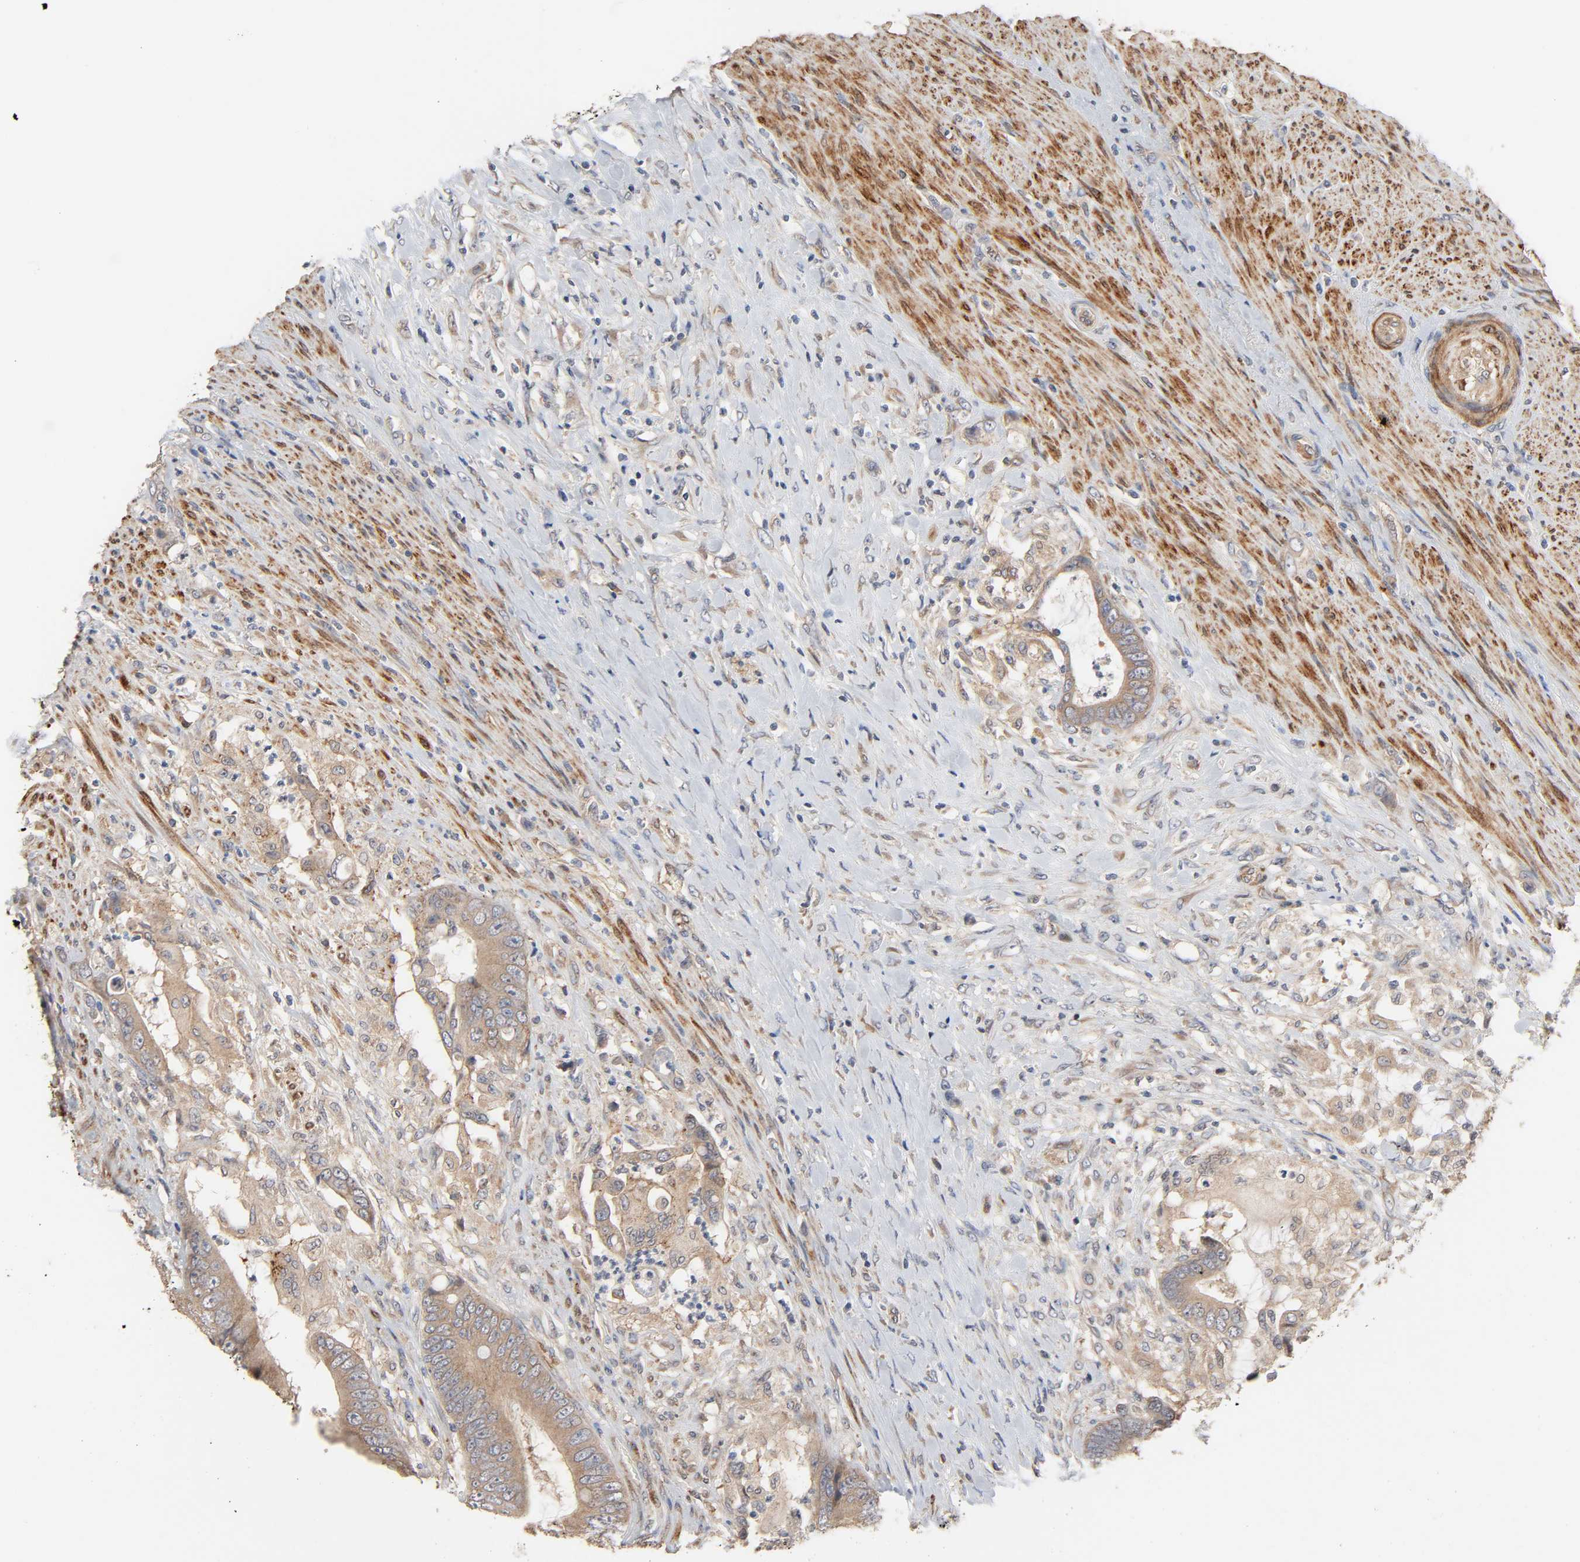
{"staining": {"intensity": "moderate", "quantity": ">75%", "location": "cytoplasmic/membranous"}, "tissue": "colorectal cancer", "cell_type": "Tumor cells", "image_type": "cancer", "snomed": [{"axis": "morphology", "description": "Adenocarcinoma, NOS"}, {"axis": "topography", "description": "Rectum"}], "caption": "IHC staining of adenocarcinoma (colorectal), which displays medium levels of moderate cytoplasmic/membranous staining in approximately >75% of tumor cells indicating moderate cytoplasmic/membranous protein expression. The staining was performed using DAB (3,3'-diaminobenzidine) (brown) for protein detection and nuclei were counterstained in hematoxylin (blue).", "gene": "NEMF", "patient": {"sex": "female", "age": 77}}